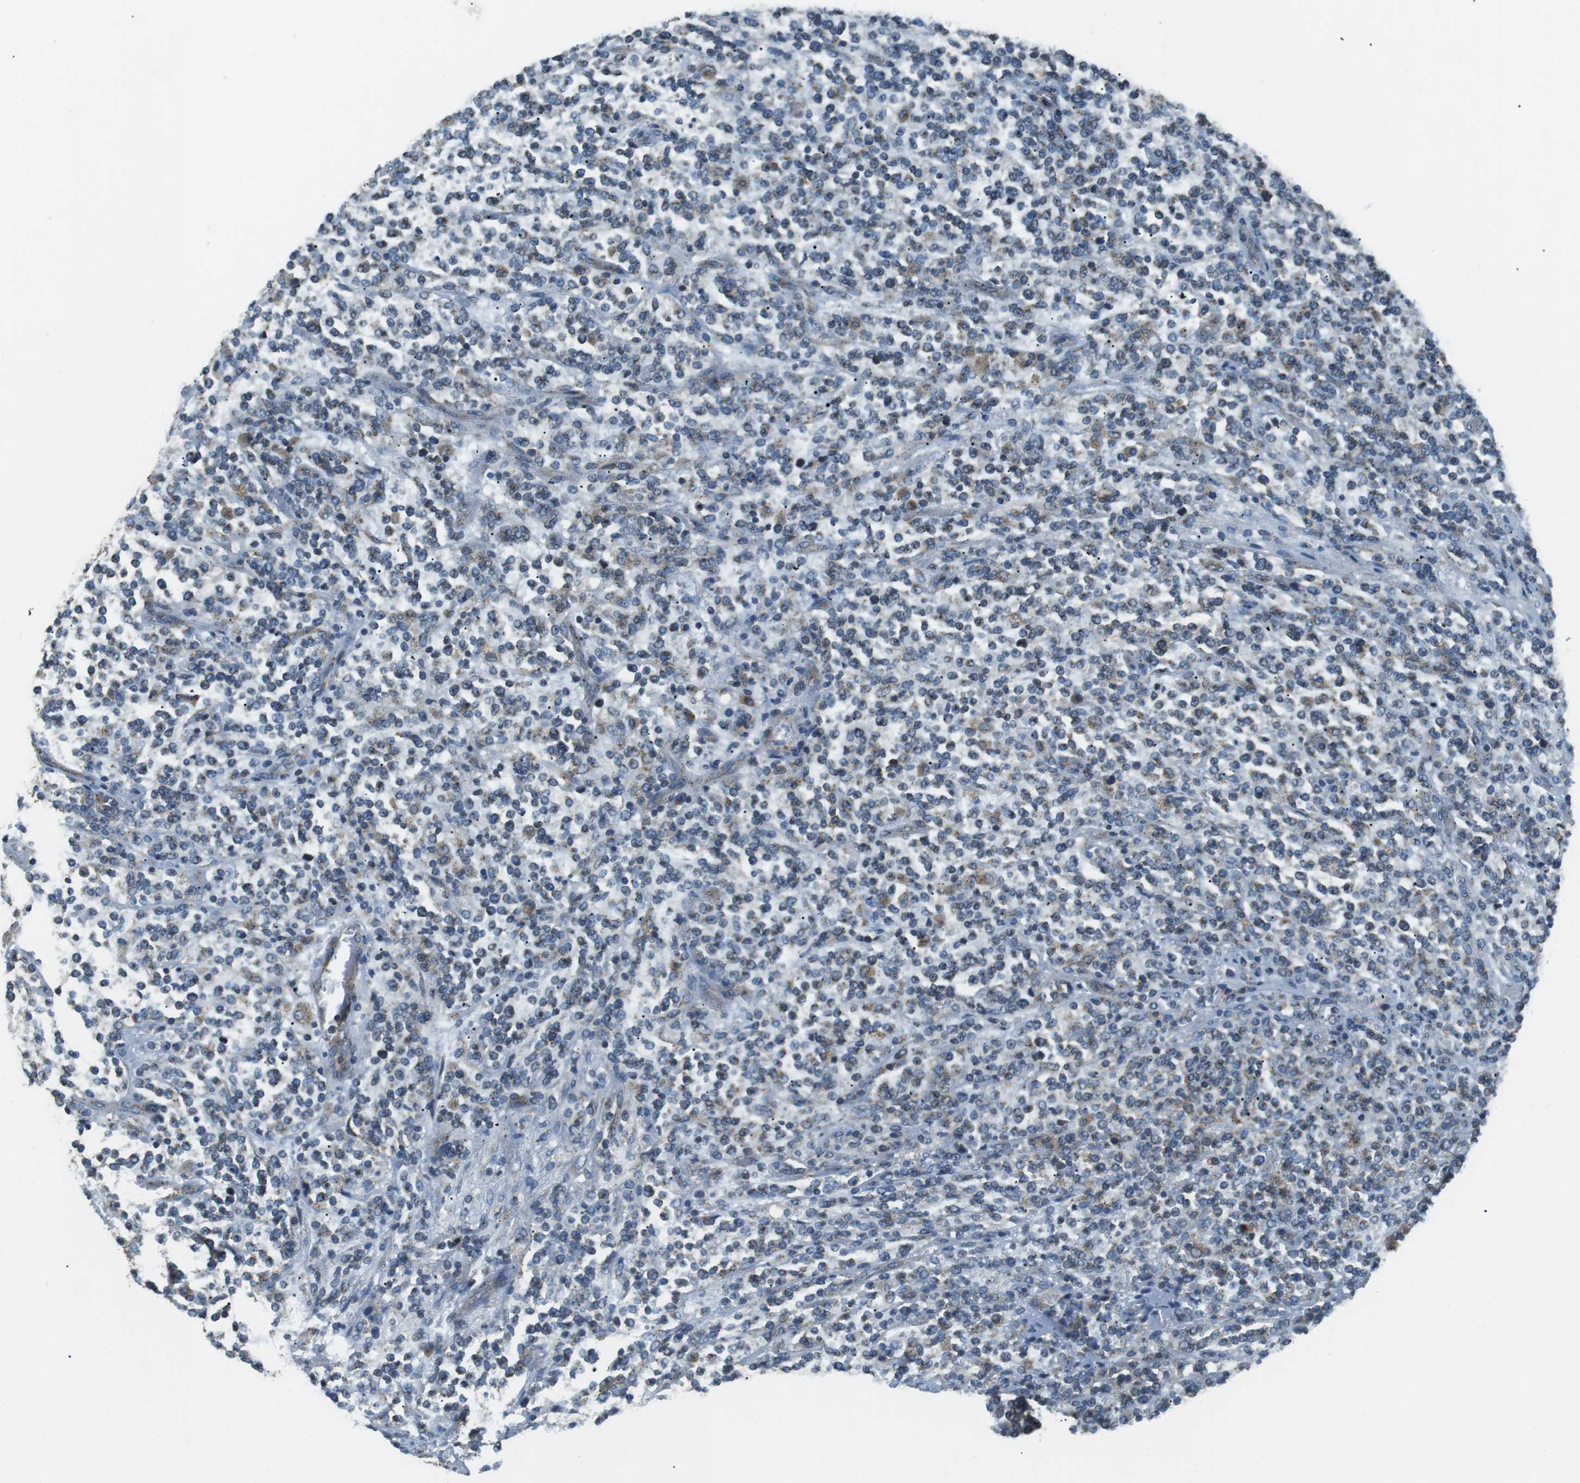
{"staining": {"intensity": "weak", "quantity": "<25%", "location": "cytoplasmic/membranous"}, "tissue": "lymphoma", "cell_type": "Tumor cells", "image_type": "cancer", "snomed": [{"axis": "morphology", "description": "Malignant lymphoma, non-Hodgkin's type, High grade"}, {"axis": "topography", "description": "Soft tissue"}], "caption": "High magnification brightfield microscopy of malignant lymphoma, non-Hodgkin's type (high-grade) stained with DAB (3,3'-diaminobenzidine) (brown) and counterstained with hematoxylin (blue): tumor cells show no significant expression.", "gene": "FAM3B", "patient": {"sex": "male", "age": 18}}